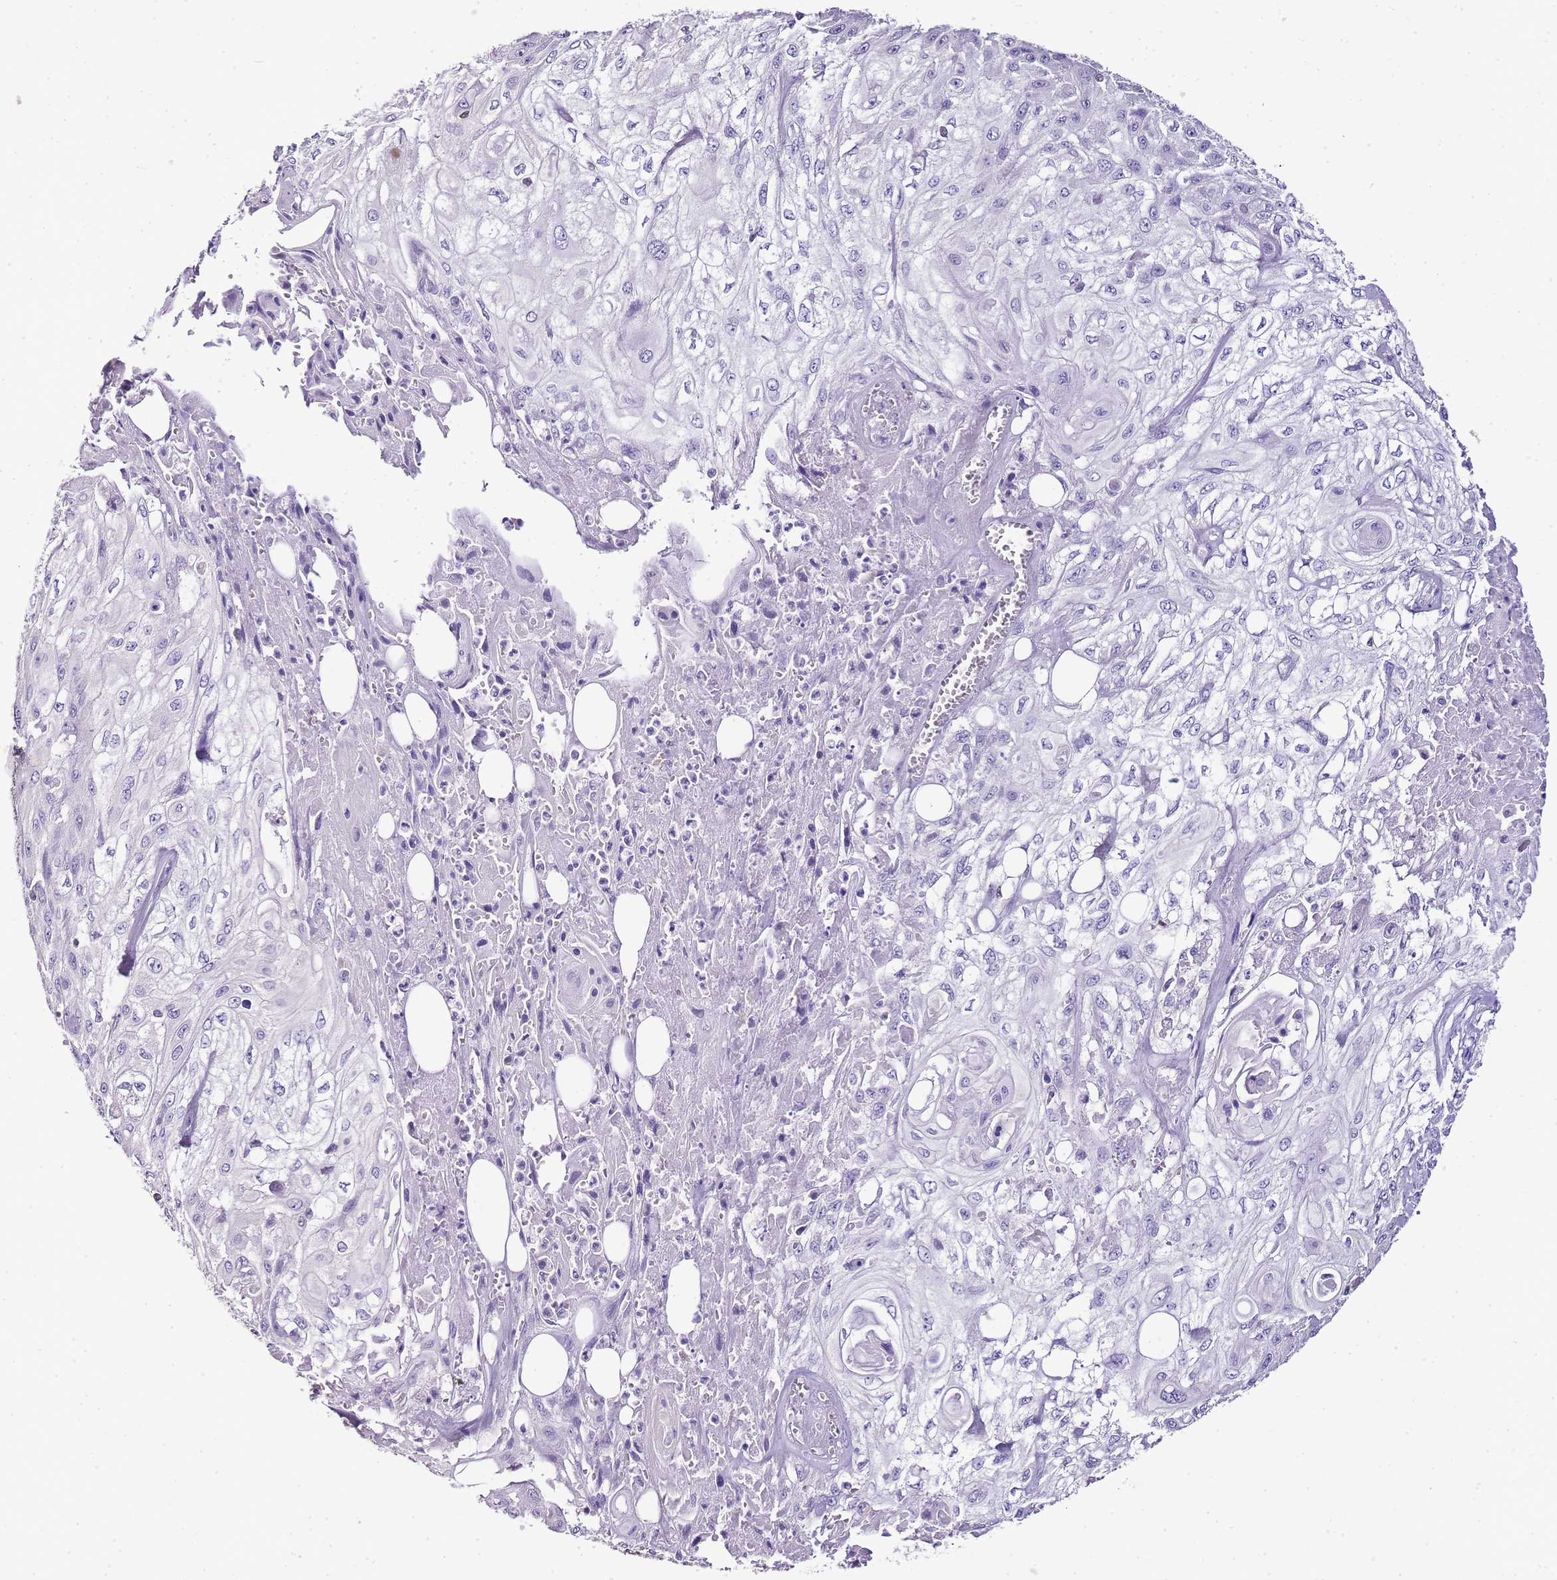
{"staining": {"intensity": "negative", "quantity": "none", "location": "none"}, "tissue": "skin cancer", "cell_type": "Tumor cells", "image_type": "cancer", "snomed": [{"axis": "morphology", "description": "Squamous cell carcinoma, NOS"}, {"axis": "morphology", "description": "Squamous cell carcinoma, metastatic, NOS"}, {"axis": "topography", "description": "Skin"}, {"axis": "topography", "description": "Lymph node"}], "caption": "Protein analysis of skin metastatic squamous cell carcinoma demonstrates no significant positivity in tumor cells.", "gene": "ZBP1", "patient": {"sex": "male", "age": 75}}